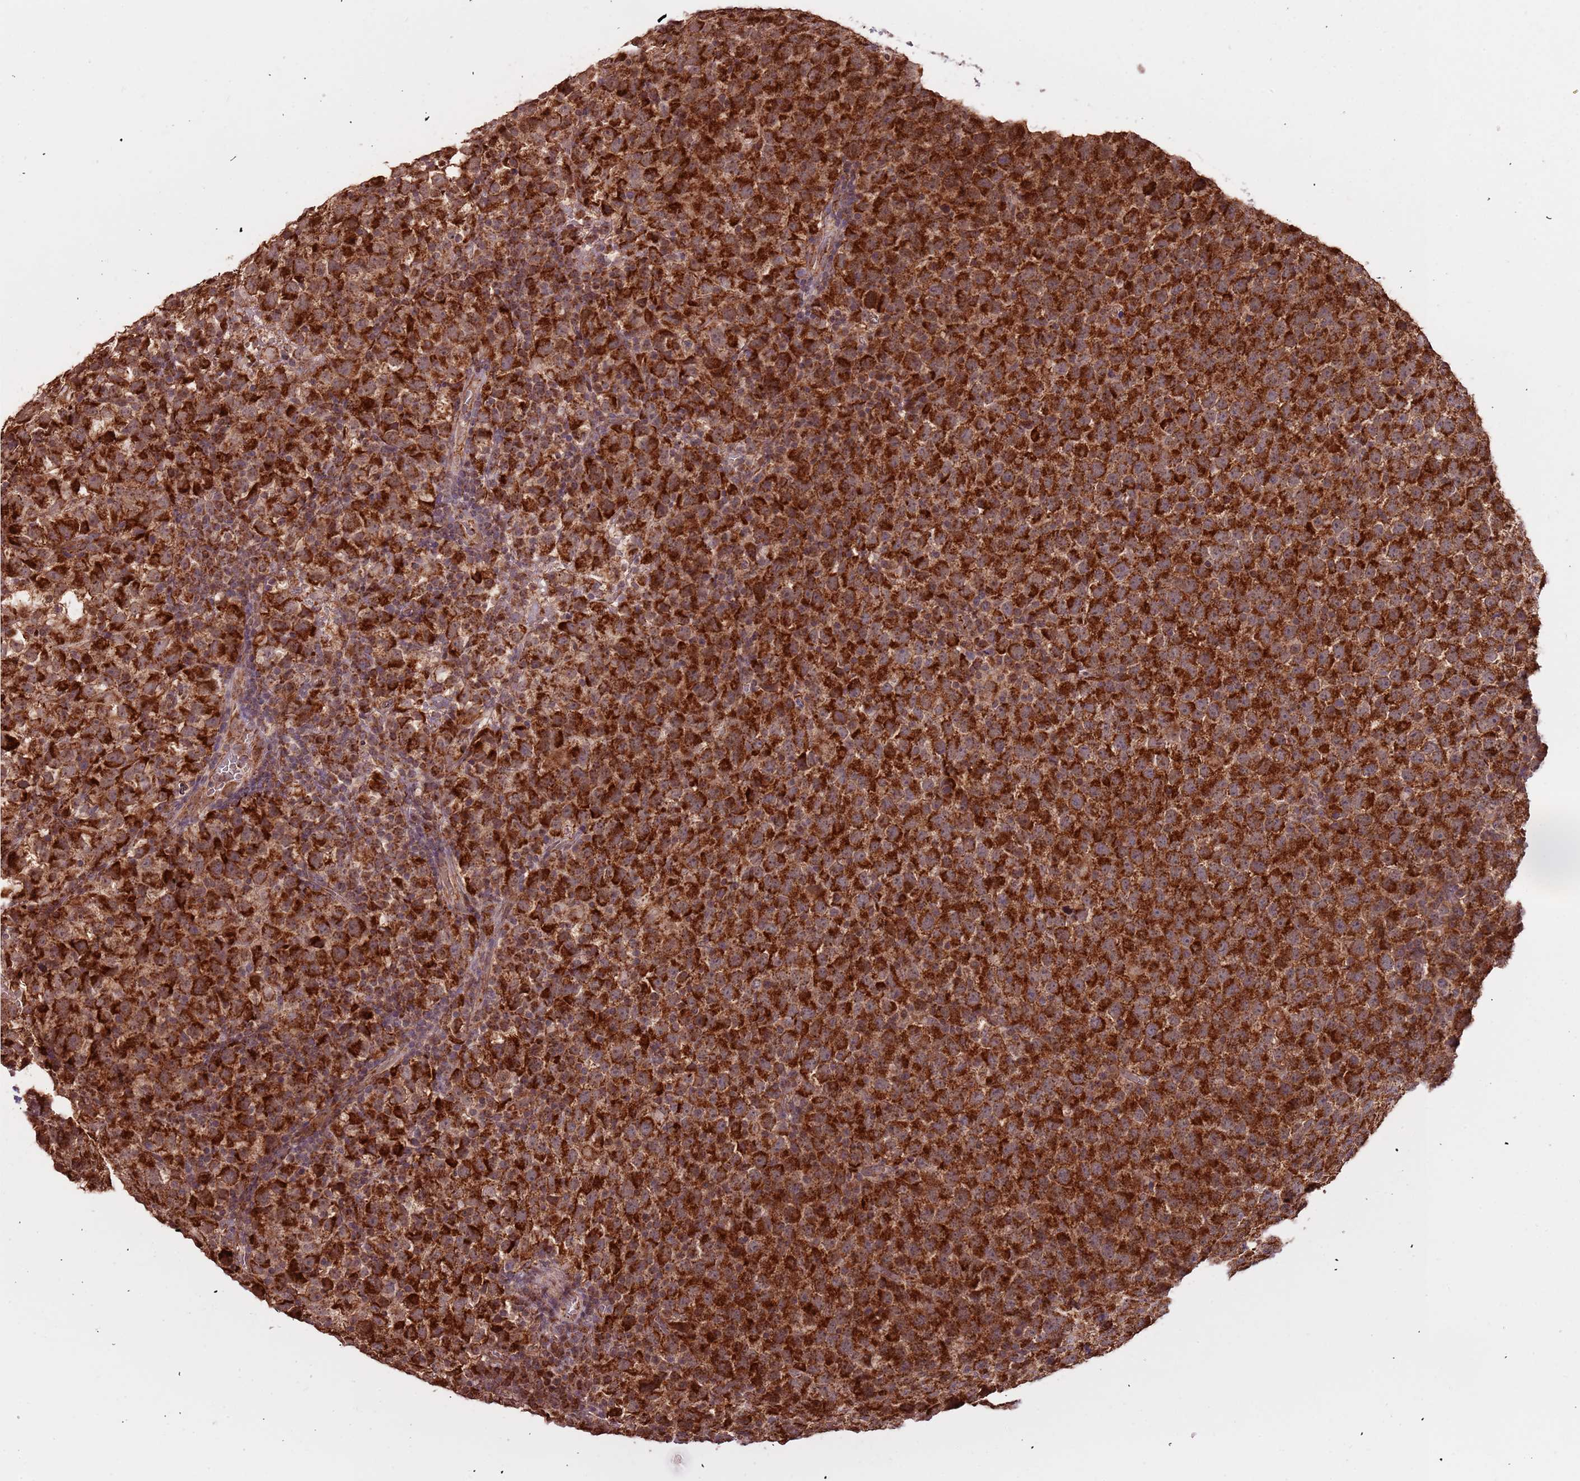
{"staining": {"intensity": "strong", "quantity": ">75%", "location": "cytoplasmic/membranous"}, "tissue": "testis cancer", "cell_type": "Tumor cells", "image_type": "cancer", "snomed": [{"axis": "morphology", "description": "Seminoma, NOS"}, {"axis": "topography", "description": "Testis"}], "caption": "Protein positivity by IHC displays strong cytoplasmic/membranous positivity in about >75% of tumor cells in seminoma (testis).", "gene": "IL17RD", "patient": {"sex": "male", "age": 65}}